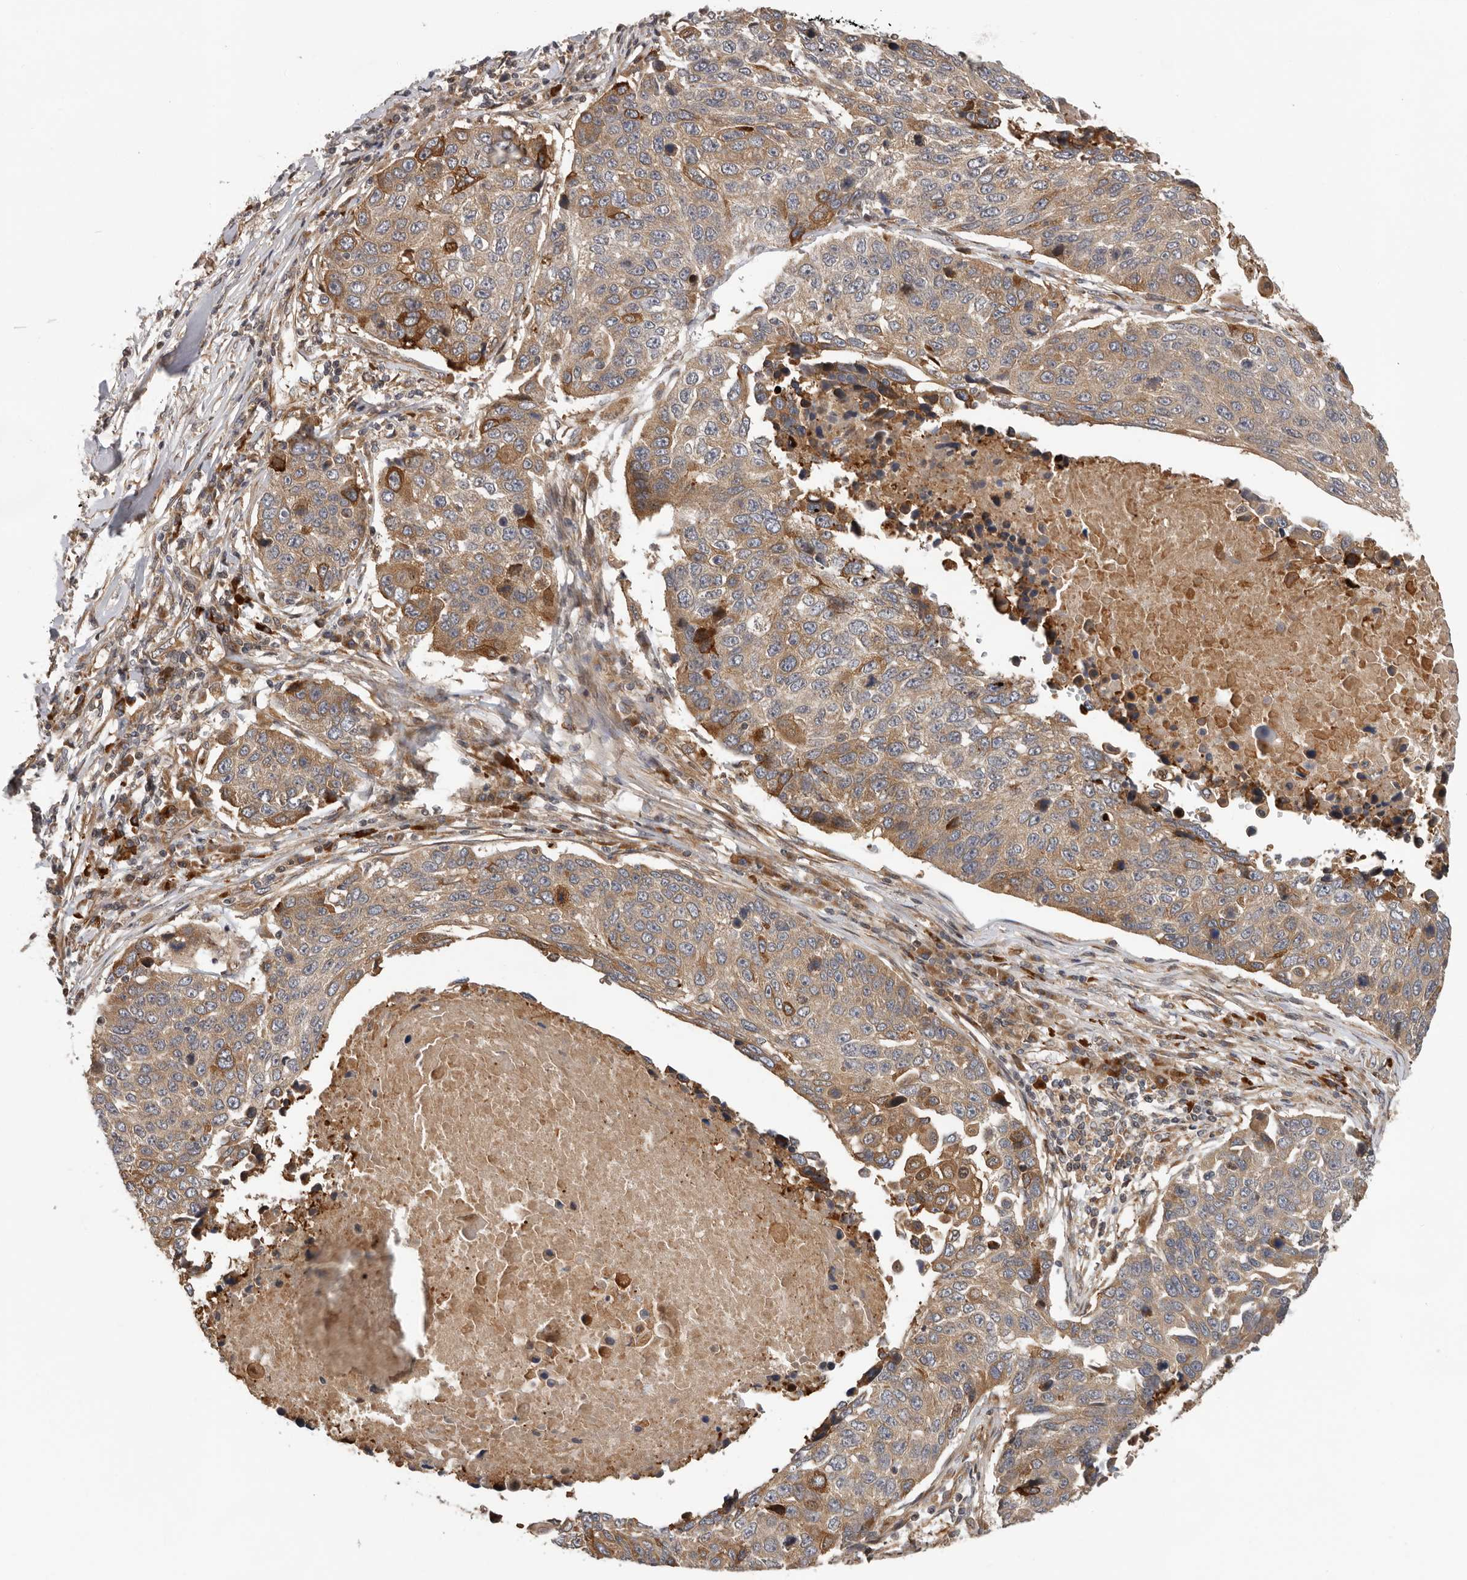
{"staining": {"intensity": "moderate", "quantity": ">75%", "location": "cytoplasmic/membranous"}, "tissue": "lung cancer", "cell_type": "Tumor cells", "image_type": "cancer", "snomed": [{"axis": "morphology", "description": "Squamous cell carcinoma, NOS"}, {"axis": "topography", "description": "Lung"}], "caption": "Immunohistochemistry (DAB) staining of lung cancer (squamous cell carcinoma) displays moderate cytoplasmic/membranous protein staining in about >75% of tumor cells.", "gene": "RNF157", "patient": {"sex": "male", "age": 66}}